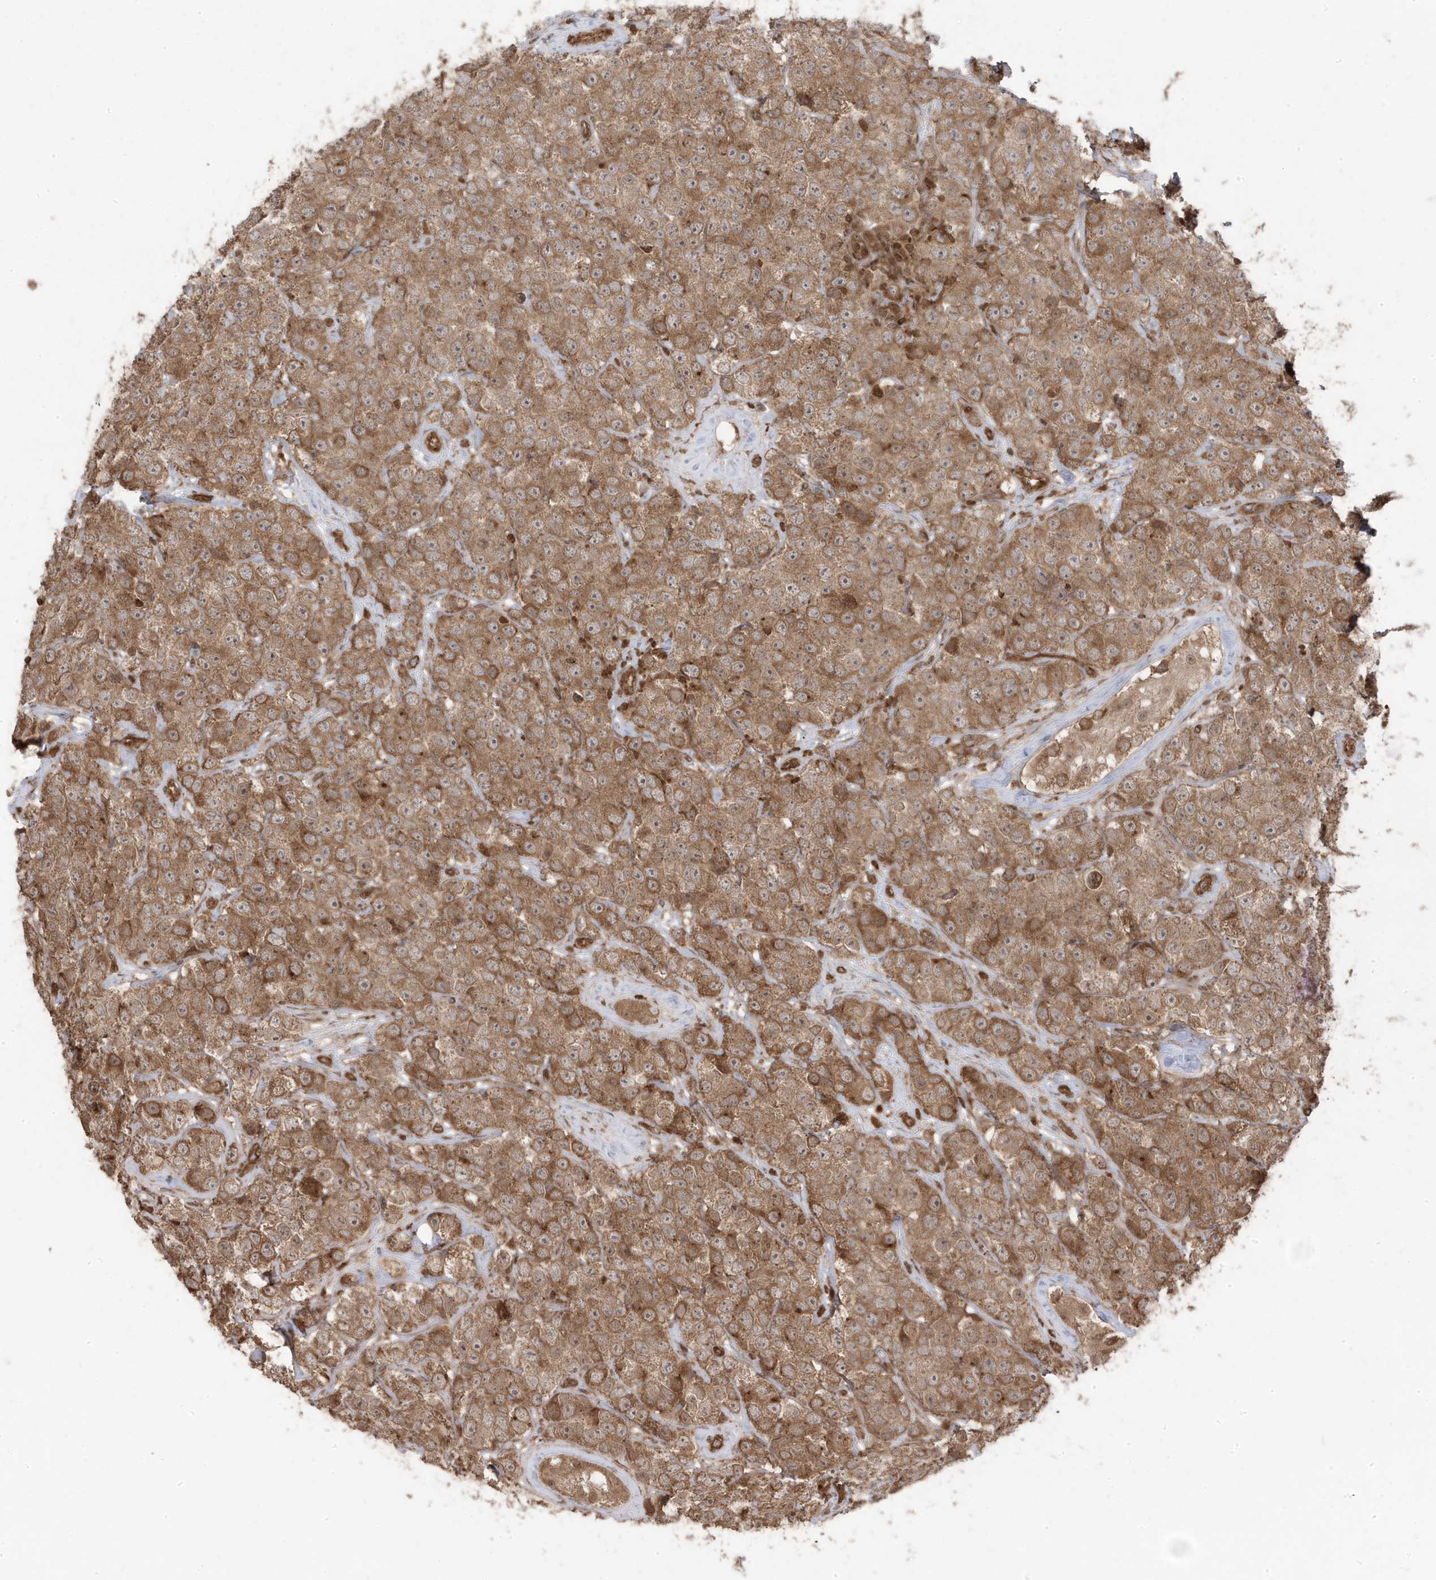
{"staining": {"intensity": "moderate", "quantity": ">75%", "location": "cytoplasmic/membranous"}, "tissue": "testis cancer", "cell_type": "Tumor cells", "image_type": "cancer", "snomed": [{"axis": "morphology", "description": "Seminoma, NOS"}, {"axis": "topography", "description": "Testis"}], "caption": "A medium amount of moderate cytoplasmic/membranous positivity is identified in approximately >75% of tumor cells in testis cancer tissue.", "gene": "ASAP1", "patient": {"sex": "male", "age": 28}}